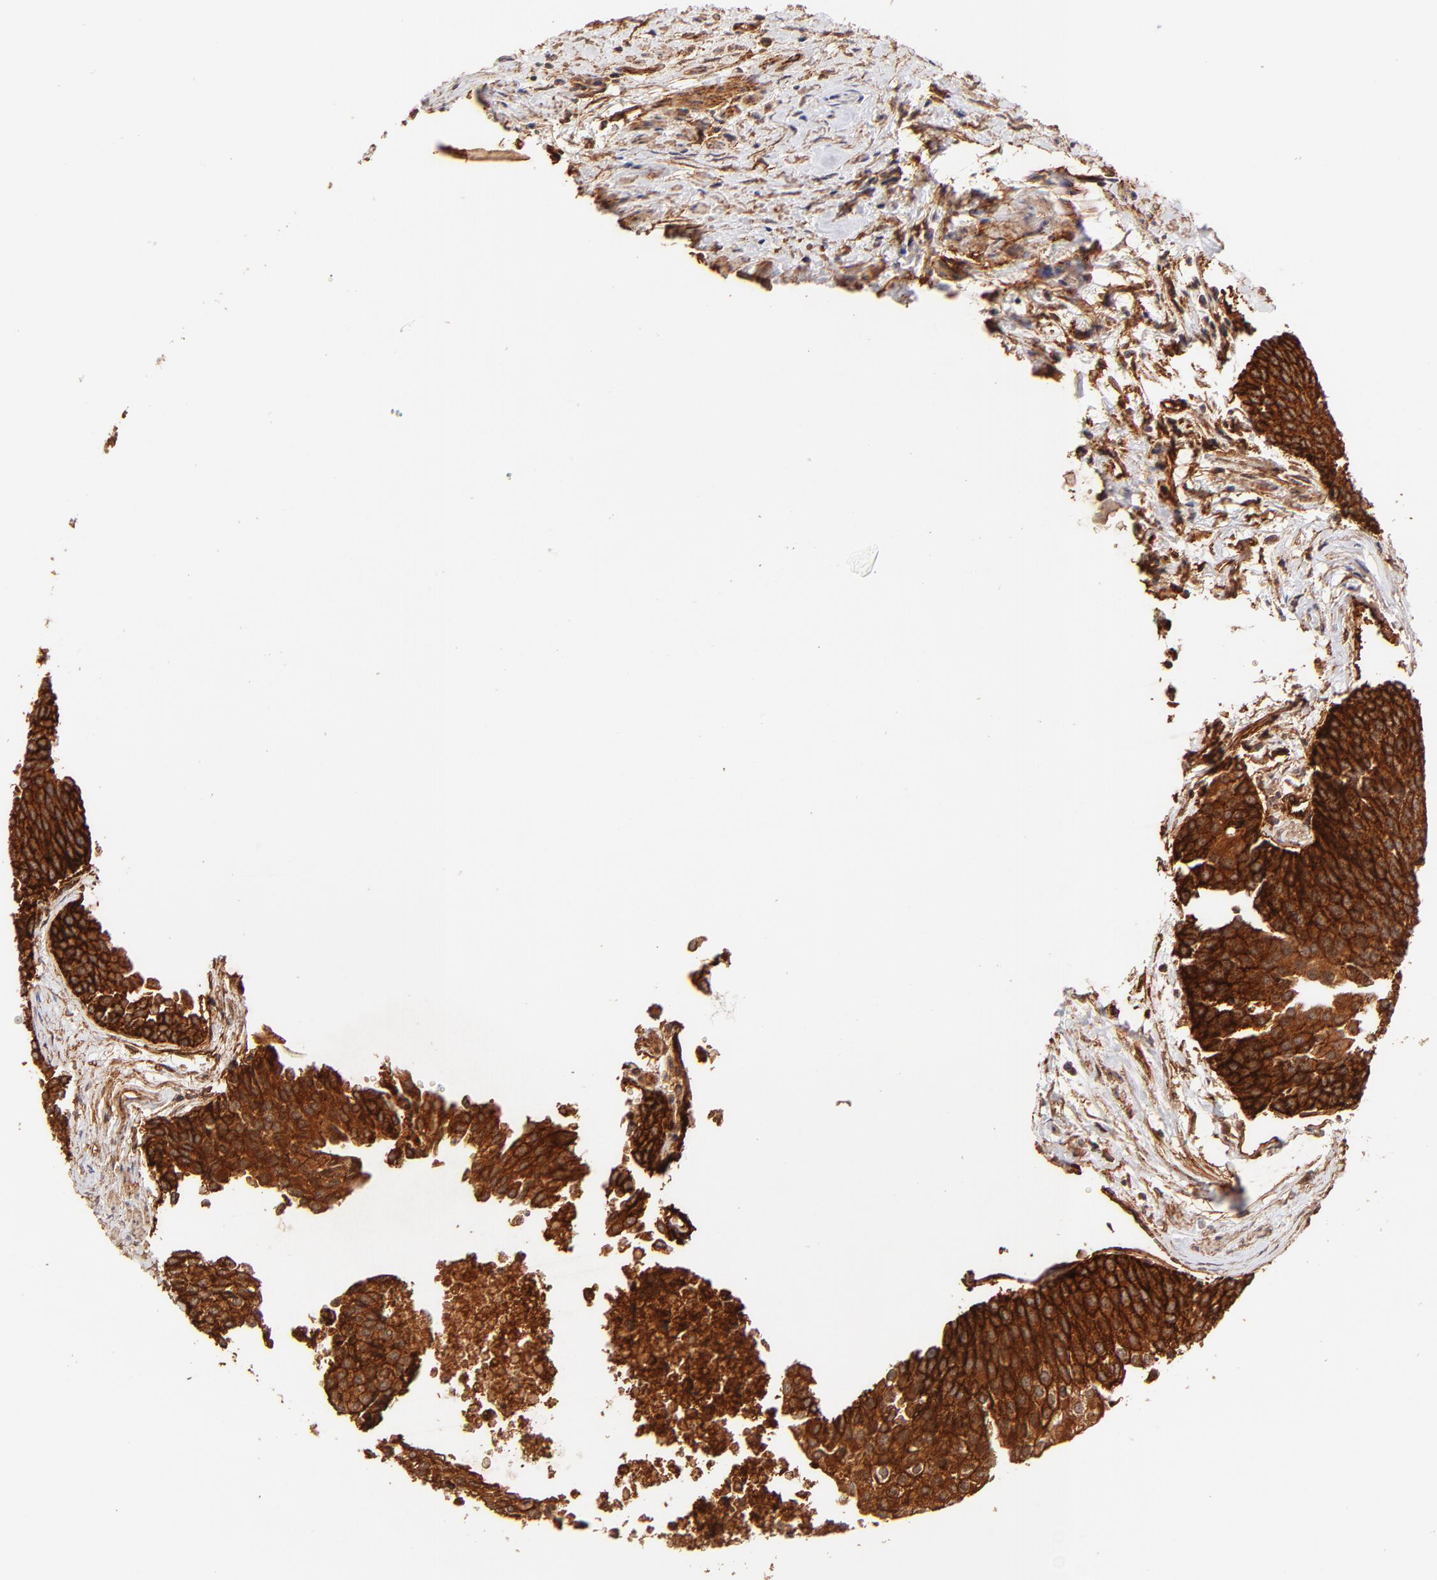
{"staining": {"intensity": "strong", "quantity": ">75%", "location": "cytoplasmic/membranous"}, "tissue": "urothelial cancer", "cell_type": "Tumor cells", "image_type": "cancer", "snomed": [{"axis": "morphology", "description": "Urothelial carcinoma, Low grade"}, {"axis": "topography", "description": "Urinary bladder"}], "caption": "Brown immunohistochemical staining in human urothelial cancer displays strong cytoplasmic/membranous expression in approximately >75% of tumor cells.", "gene": "ITGB1", "patient": {"sex": "female", "age": 73}}